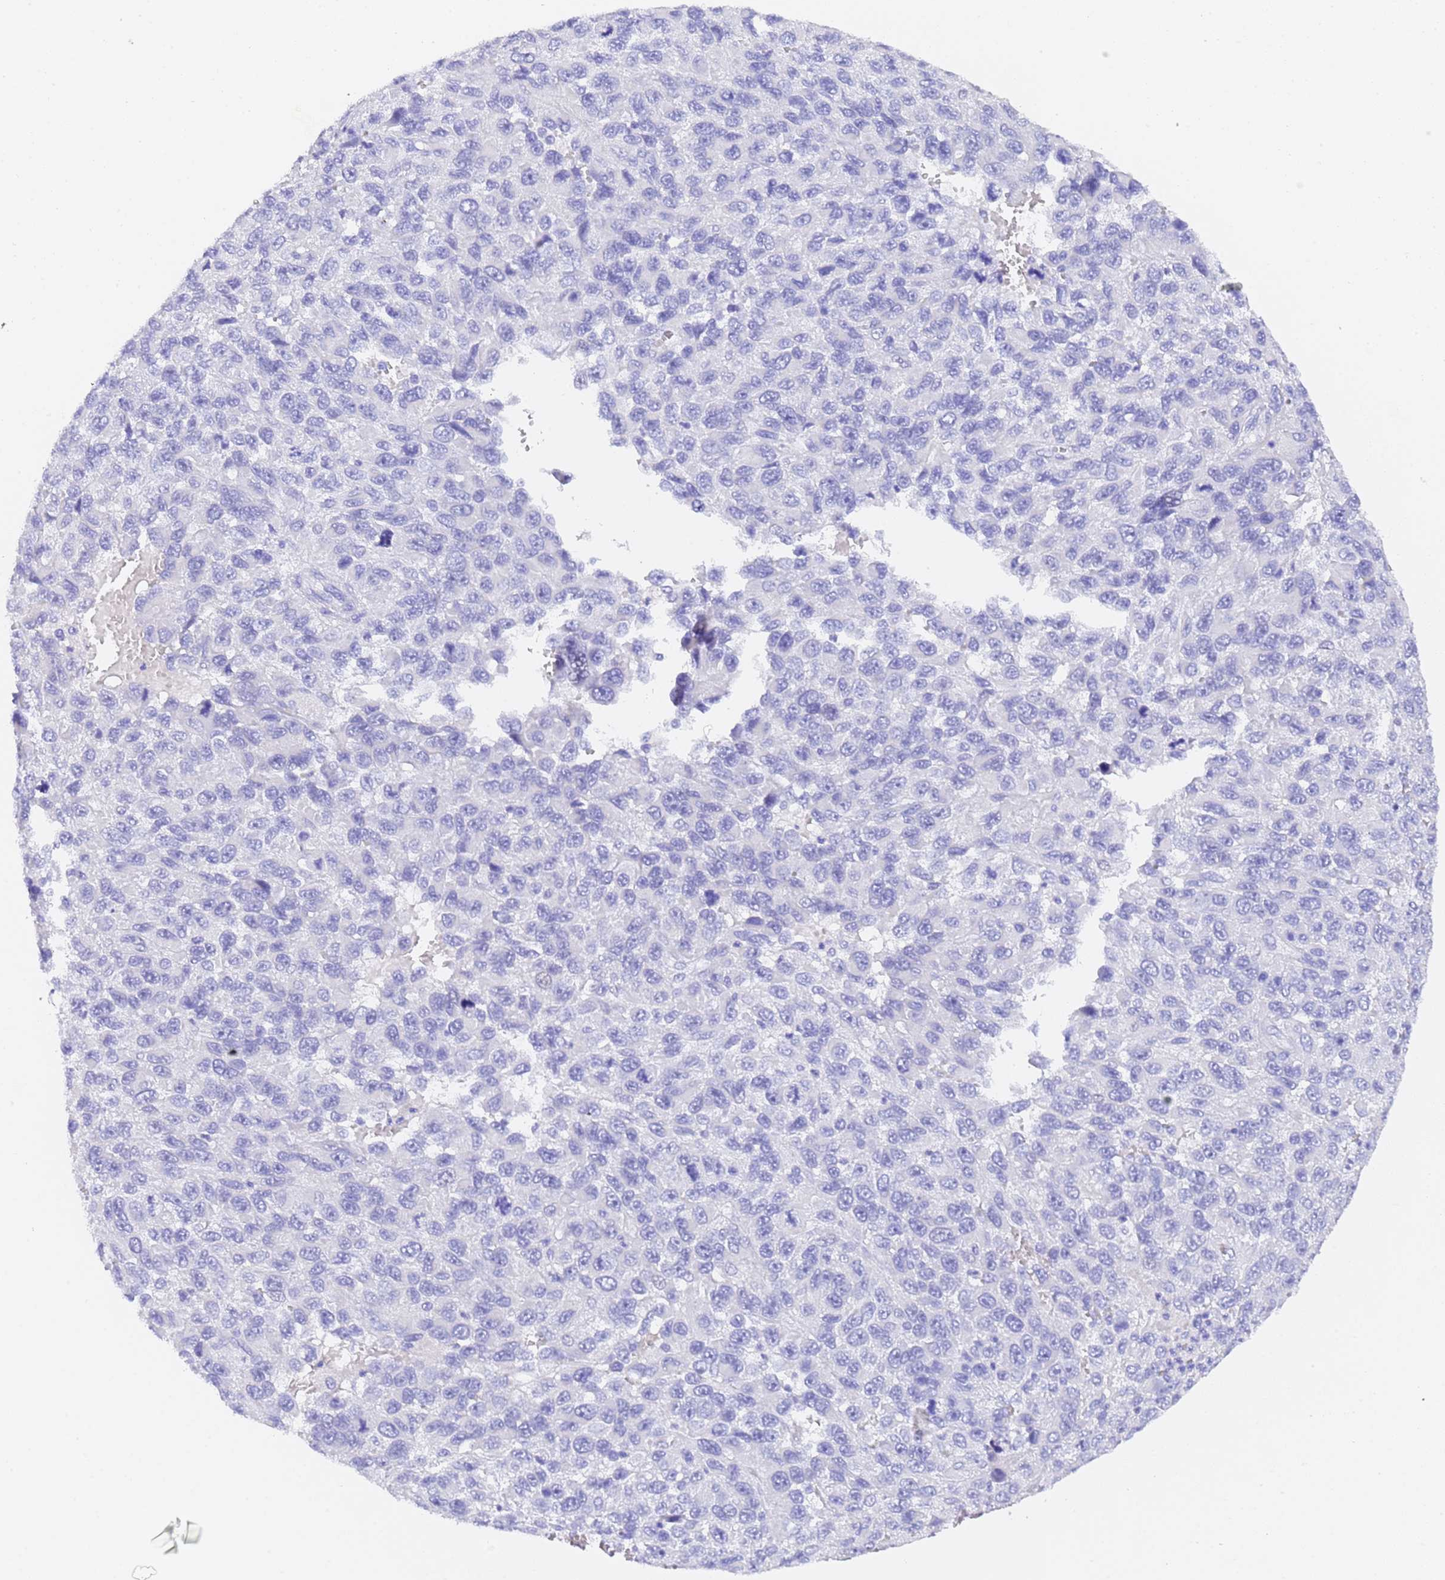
{"staining": {"intensity": "negative", "quantity": "none", "location": "none"}, "tissue": "melanoma", "cell_type": "Tumor cells", "image_type": "cancer", "snomed": [{"axis": "morphology", "description": "Normal tissue, NOS"}, {"axis": "morphology", "description": "Malignant melanoma, NOS"}, {"axis": "topography", "description": "Skin"}], "caption": "A histopathology image of human malignant melanoma is negative for staining in tumor cells.", "gene": "GABRA1", "patient": {"sex": "female", "age": 96}}